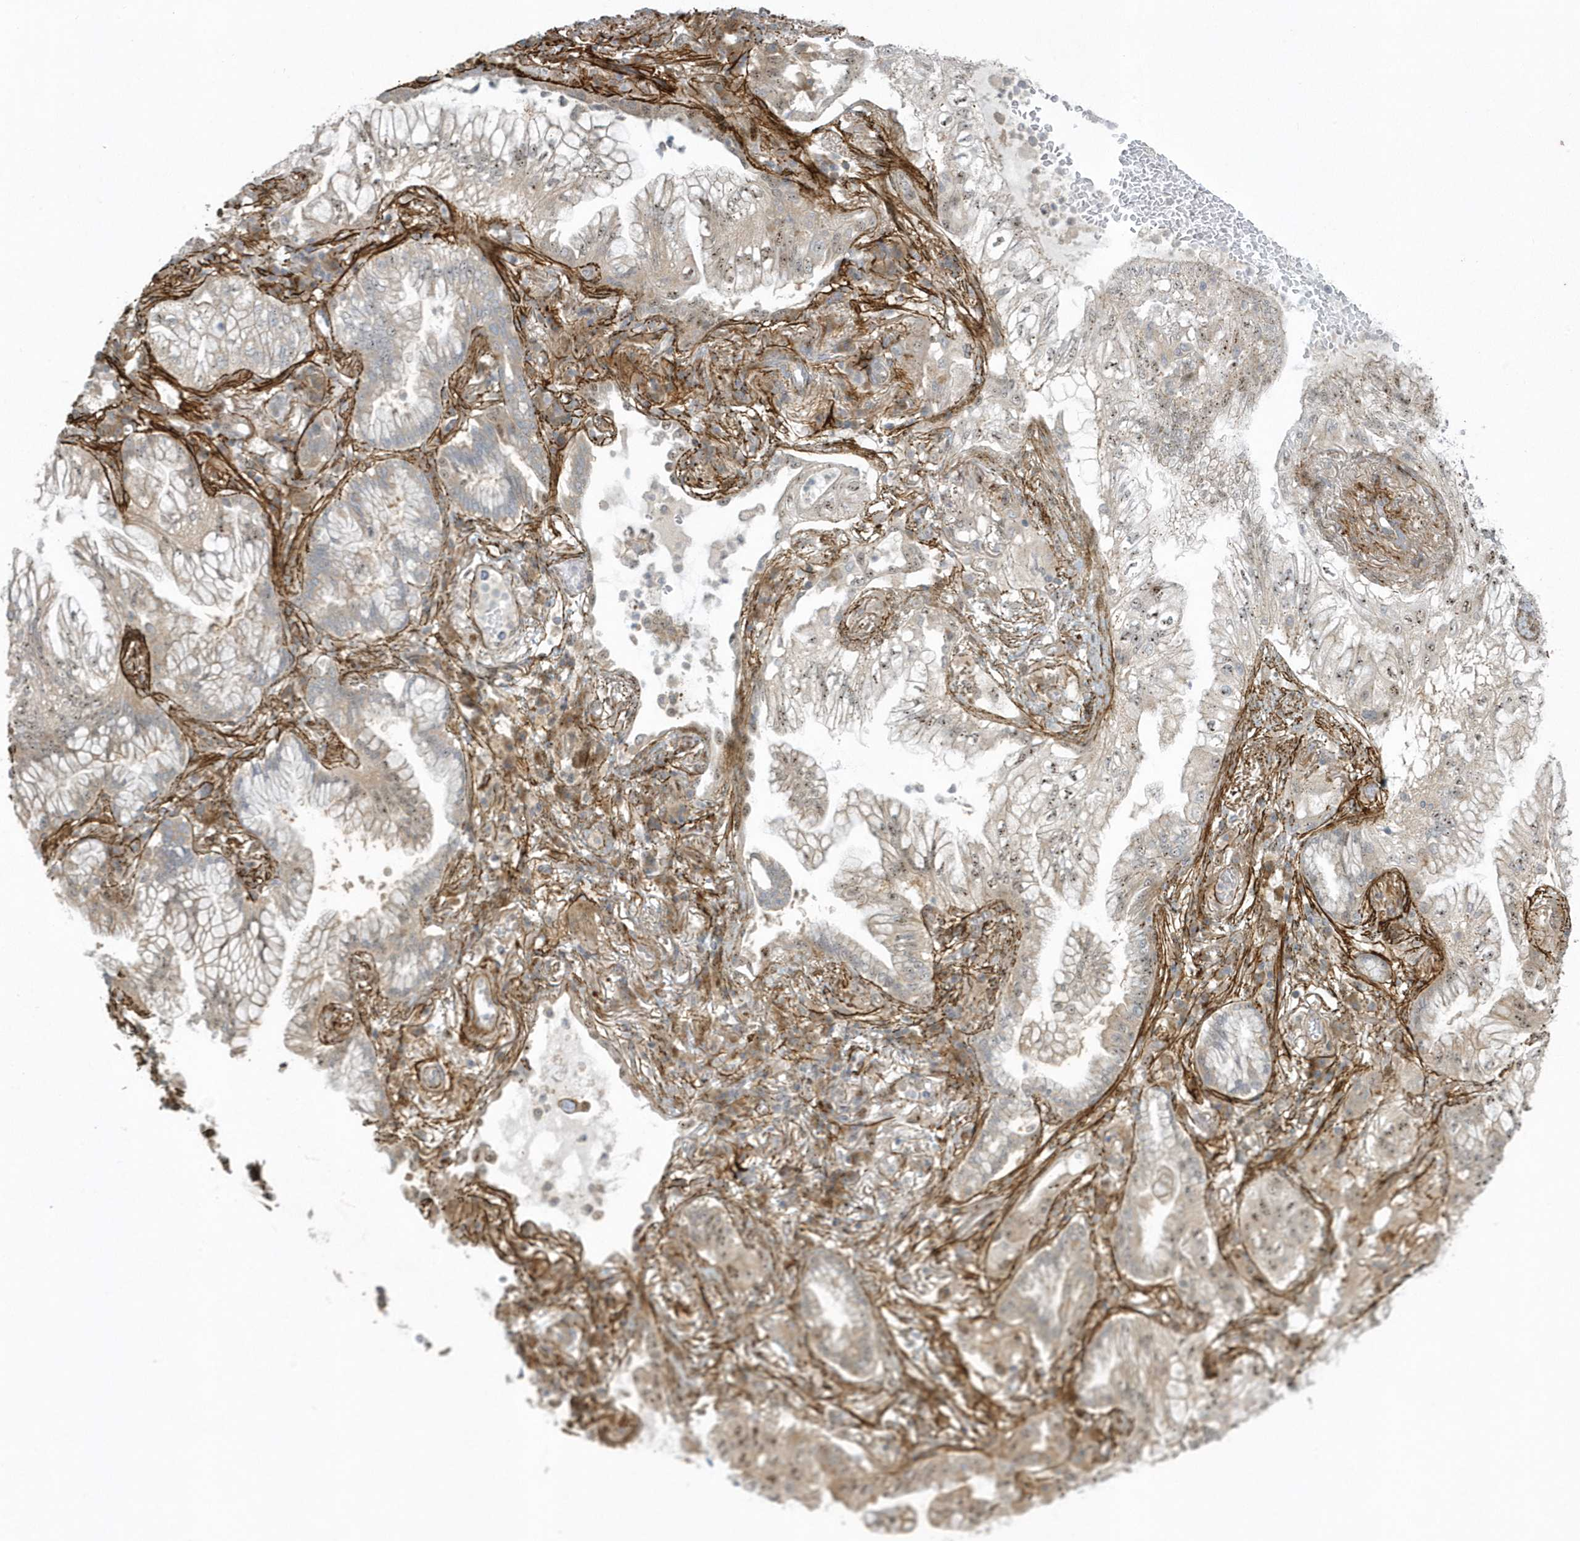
{"staining": {"intensity": "weak", "quantity": "25%-75%", "location": "cytoplasmic/membranous,nuclear"}, "tissue": "lung cancer", "cell_type": "Tumor cells", "image_type": "cancer", "snomed": [{"axis": "morphology", "description": "Adenocarcinoma, NOS"}, {"axis": "topography", "description": "Lung"}], "caption": "High-power microscopy captured an IHC image of lung adenocarcinoma, revealing weak cytoplasmic/membranous and nuclear positivity in approximately 25%-75% of tumor cells. The staining was performed using DAB (3,3'-diaminobenzidine) to visualize the protein expression in brown, while the nuclei were stained in blue with hematoxylin (Magnification: 20x).", "gene": "MASP2", "patient": {"sex": "female", "age": 70}}